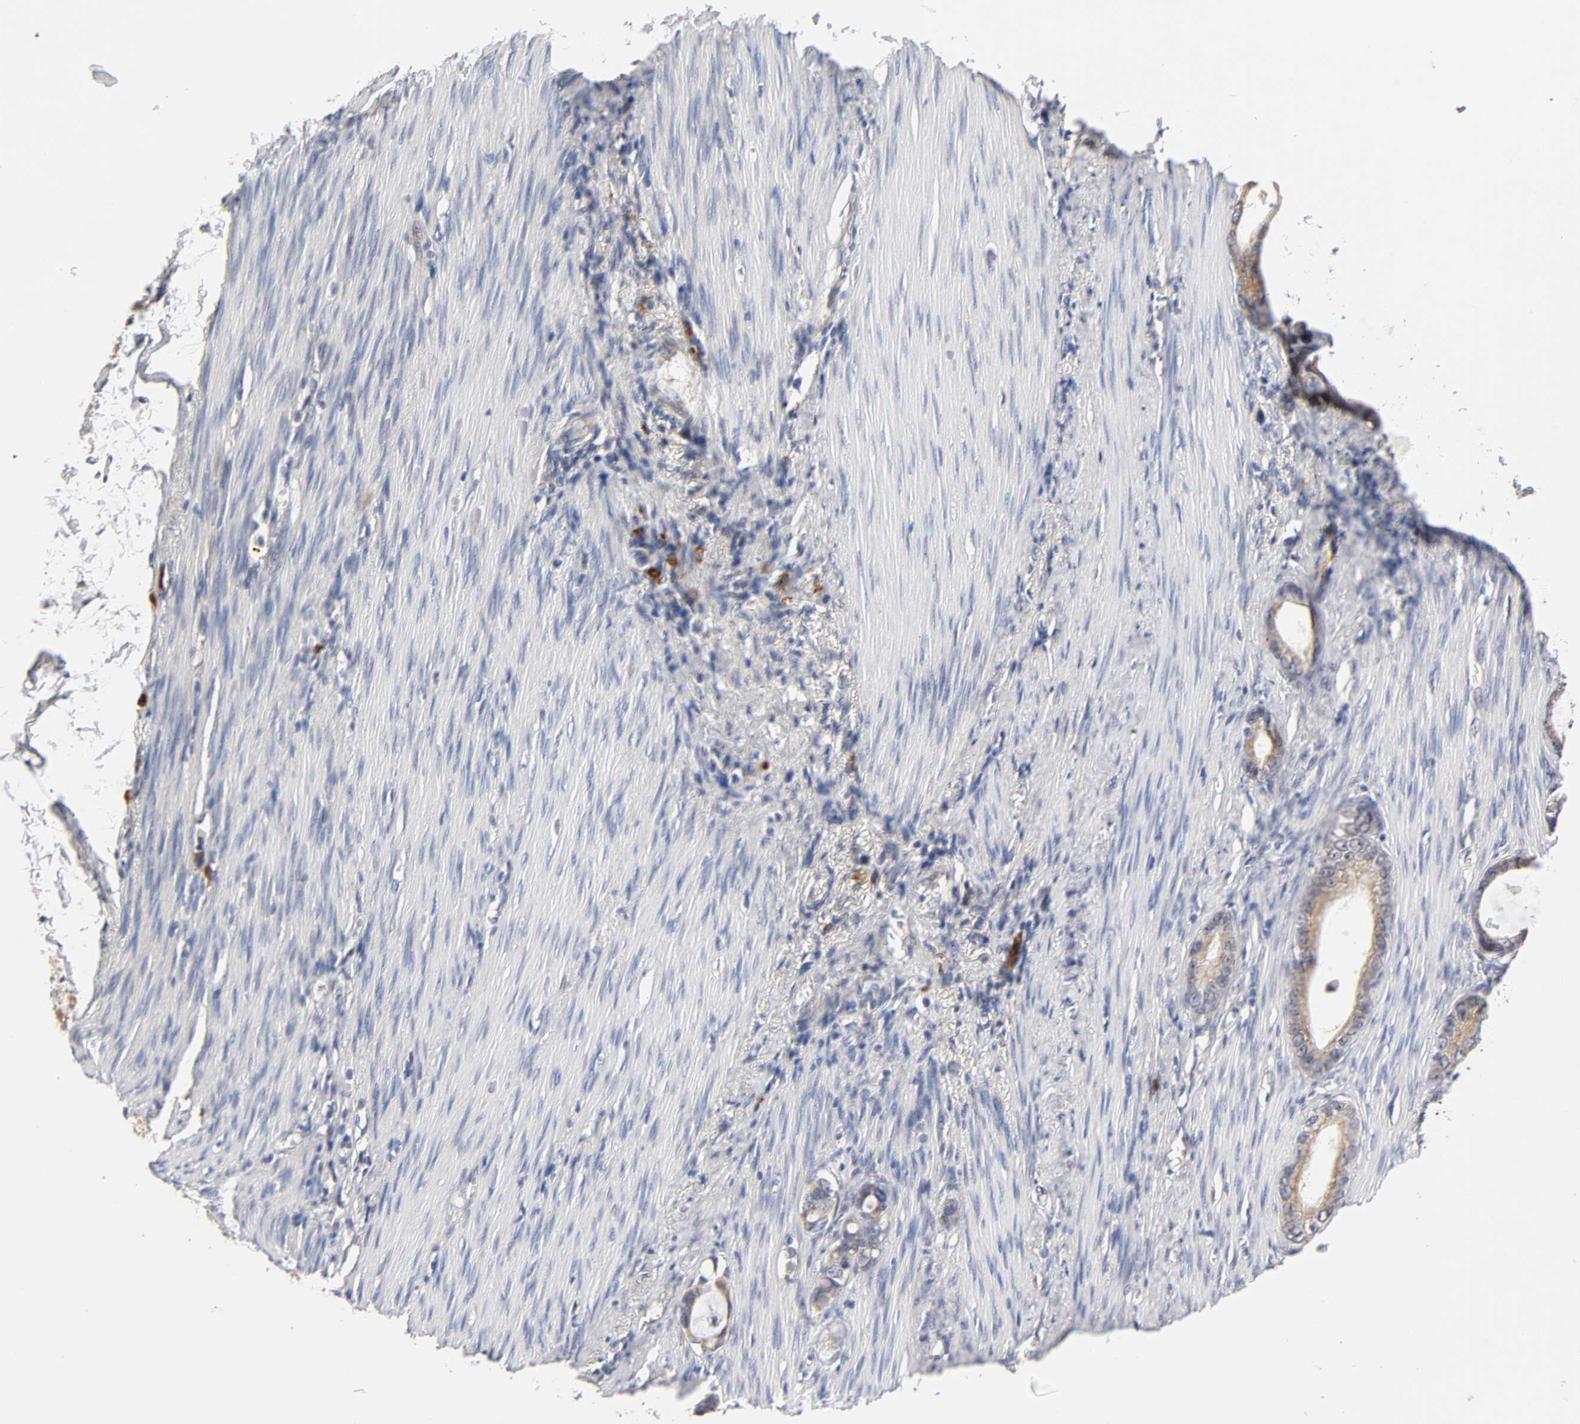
{"staining": {"intensity": "moderate", "quantity": ">75%", "location": "cytoplasmic/membranous"}, "tissue": "stomach cancer", "cell_type": "Tumor cells", "image_type": "cancer", "snomed": [{"axis": "morphology", "description": "Adenocarcinoma, NOS"}, {"axis": "topography", "description": "Stomach"}], "caption": "This is a photomicrograph of IHC staining of stomach cancer (adenocarcinoma), which shows moderate staining in the cytoplasmic/membranous of tumor cells.", "gene": "GSTZ1", "patient": {"sex": "female", "age": 75}}